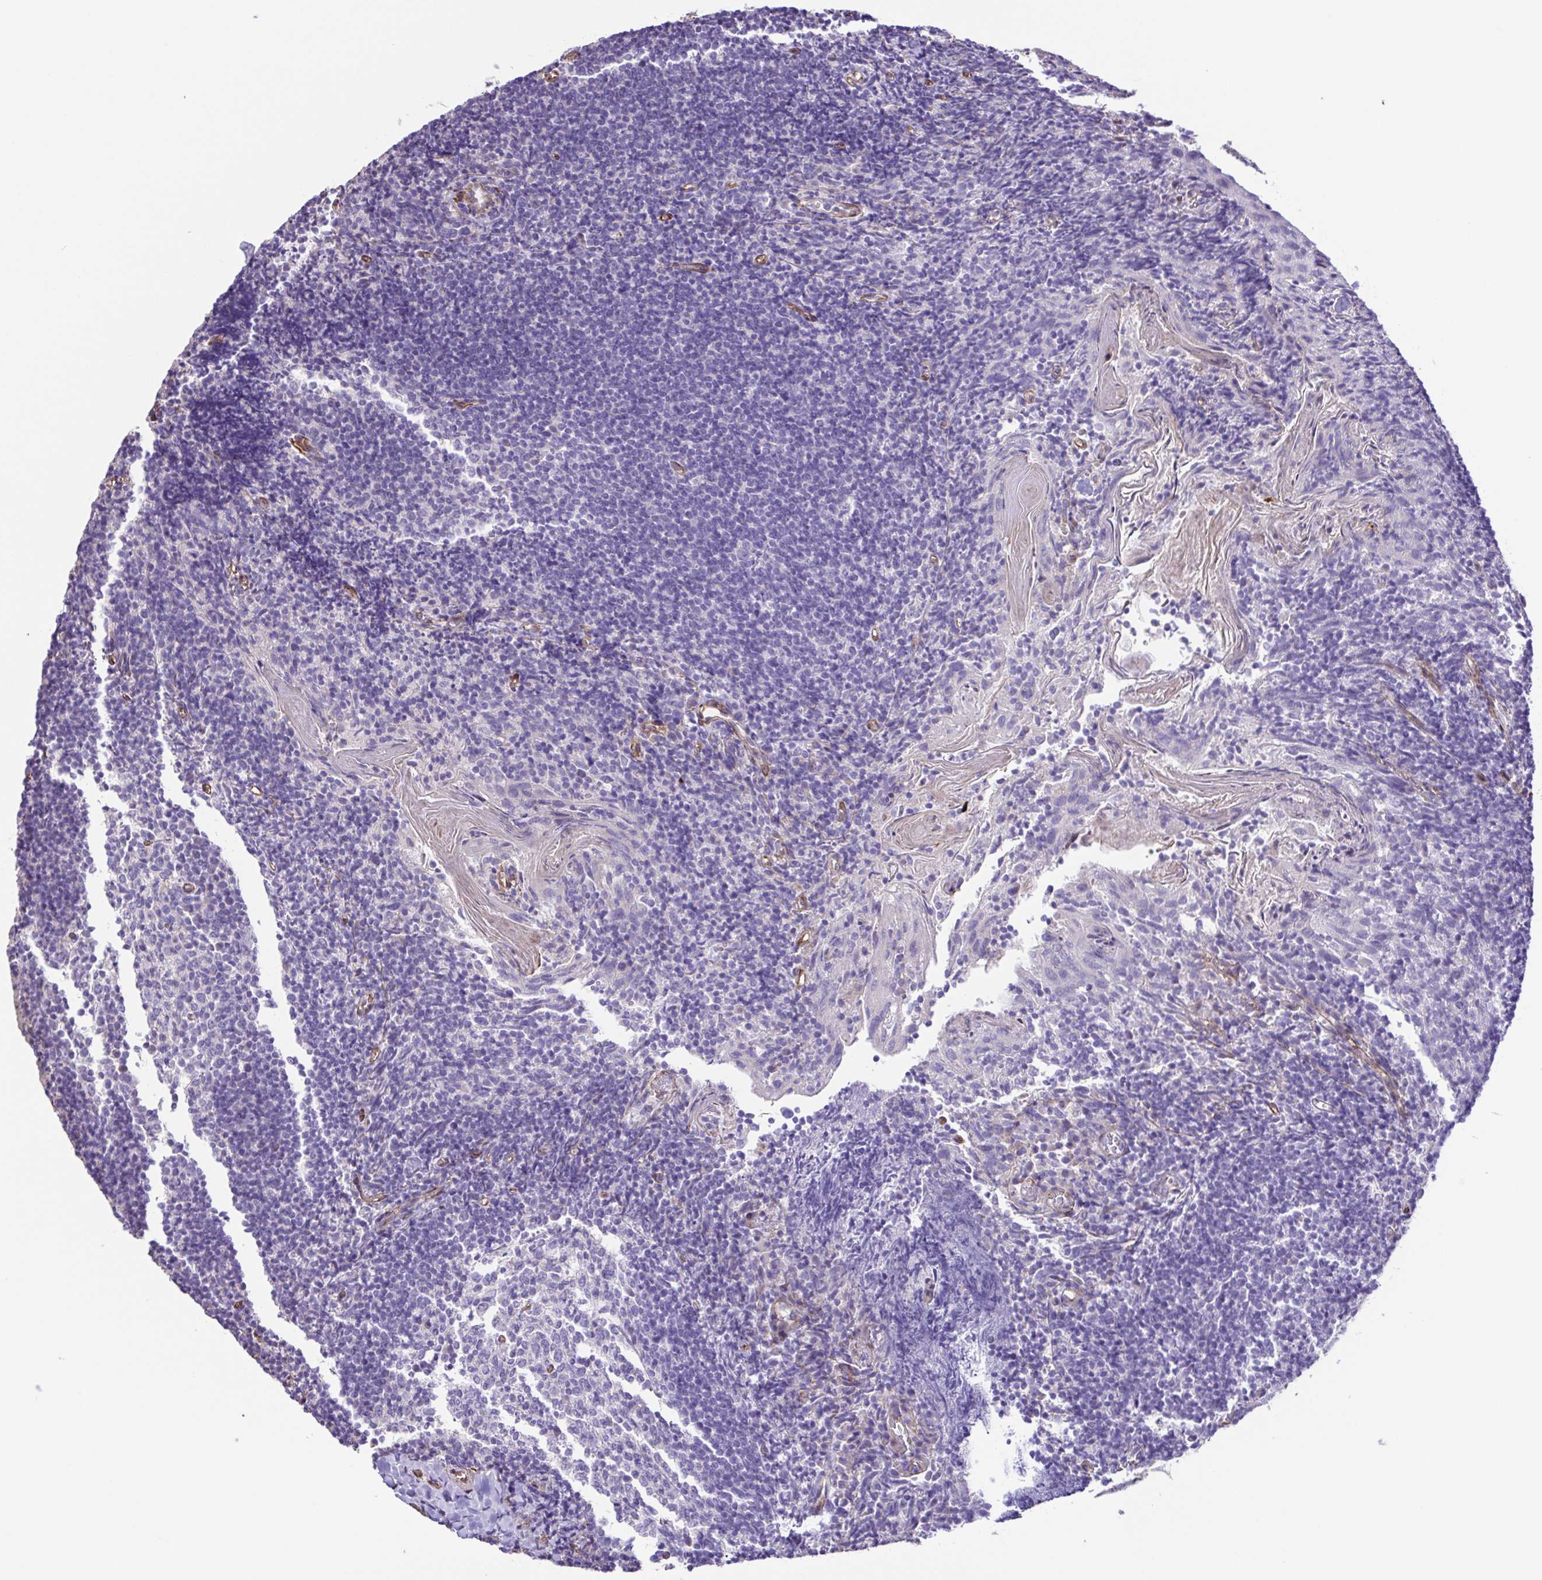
{"staining": {"intensity": "negative", "quantity": "none", "location": "none"}, "tissue": "tonsil", "cell_type": "Germinal center cells", "image_type": "normal", "snomed": [{"axis": "morphology", "description": "Normal tissue, NOS"}, {"axis": "topography", "description": "Tonsil"}], "caption": "Germinal center cells are negative for protein expression in benign human tonsil. (DAB immunohistochemistry (IHC) with hematoxylin counter stain).", "gene": "FLT1", "patient": {"sex": "female", "age": 10}}